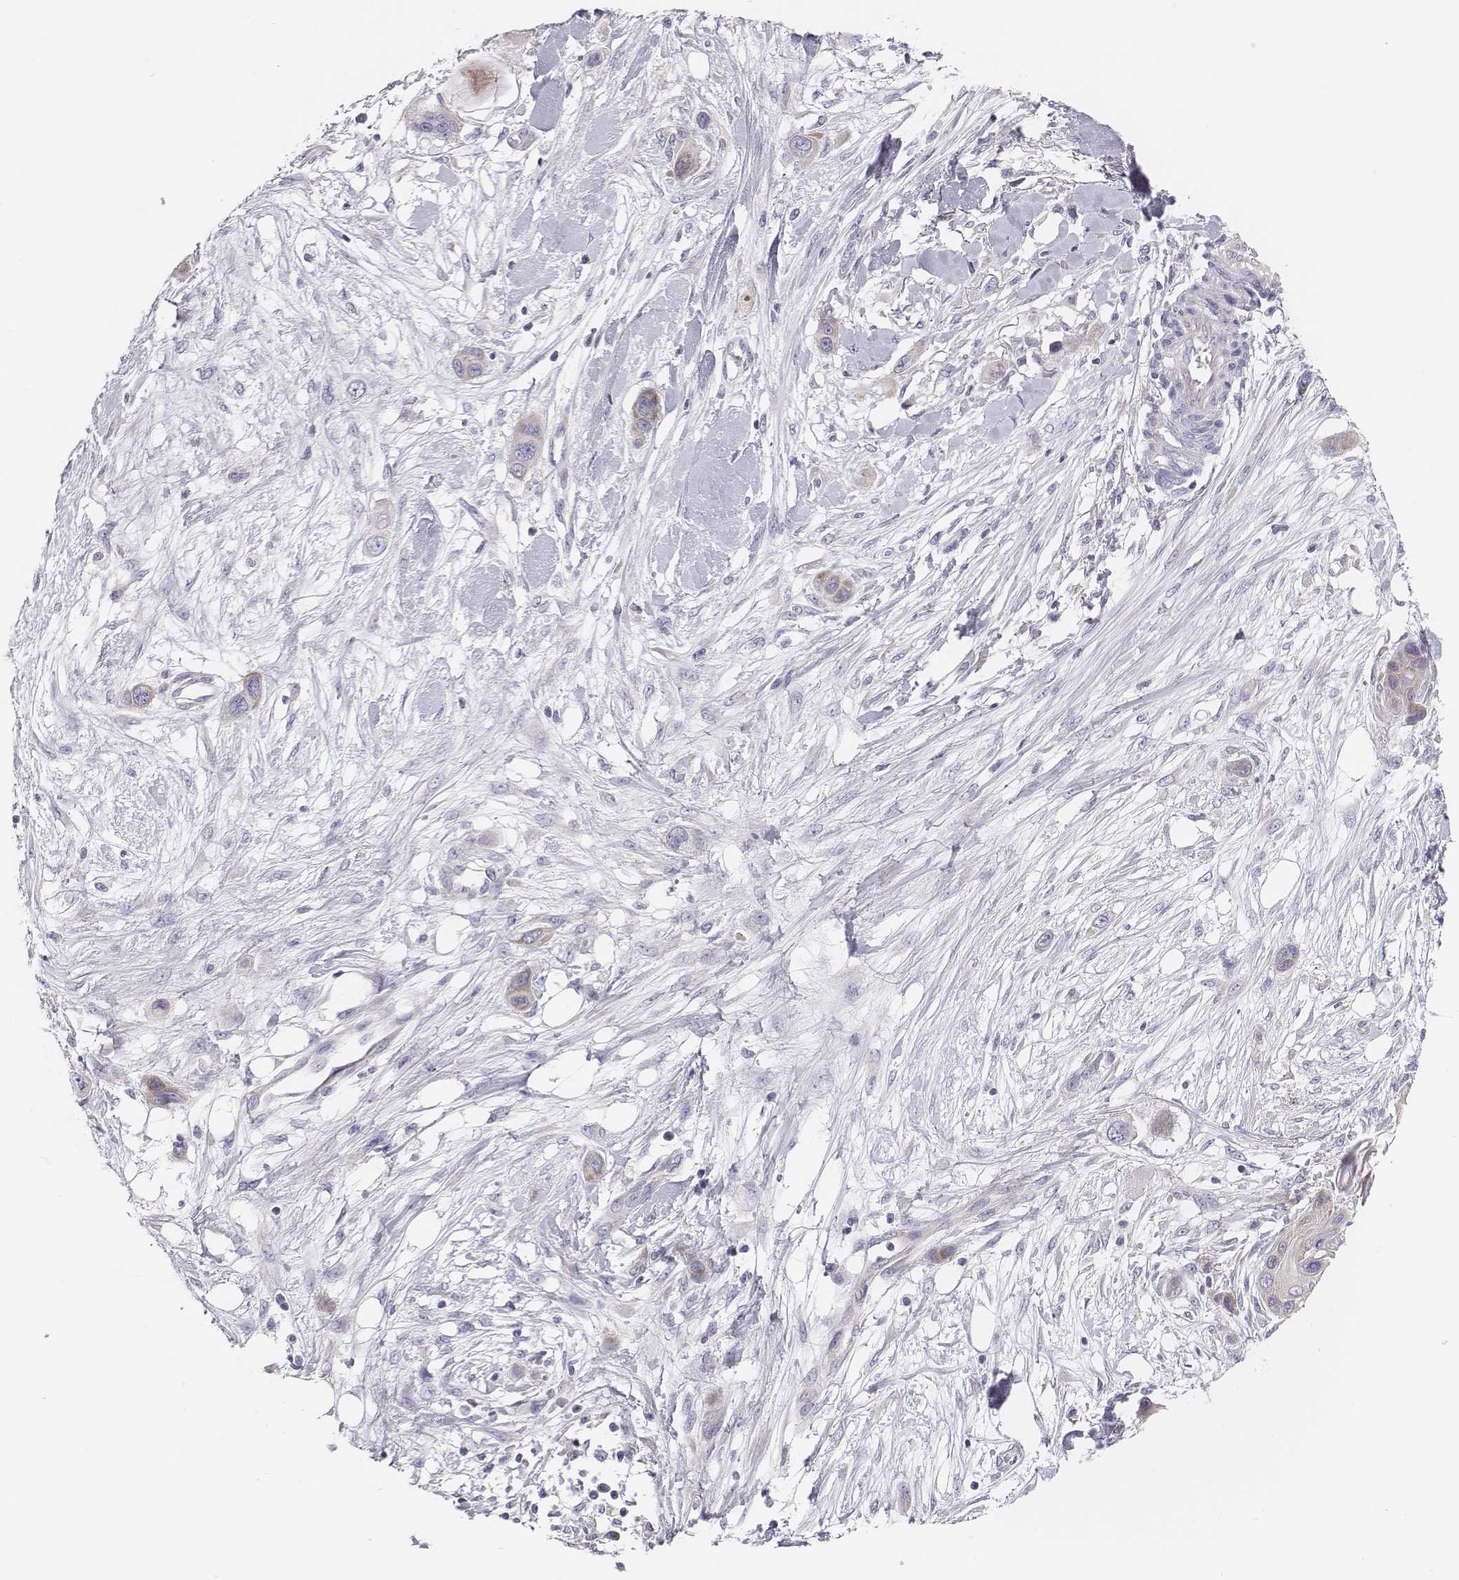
{"staining": {"intensity": "weak", "quantity": "25%-75%", "location": "cytoplasmic/membranous"}, "tissue": "skin cancer", "cell_type": "Tumor cells", "image_type": "cancer", "snomed": [{"axis": "morphology", "description": "Squamous cell carcinoma, NOS"}, {"axis": "topography", "description": "Skin"}], "caption": "A low amount of weak cytoplasmic/membranous staining is identified in approximately 25%-75% of tumor cells in squamous cell carcinoma (skin) tissue.", "gene": "CHST14", "patient": {"sex": "male", "age": 79}}